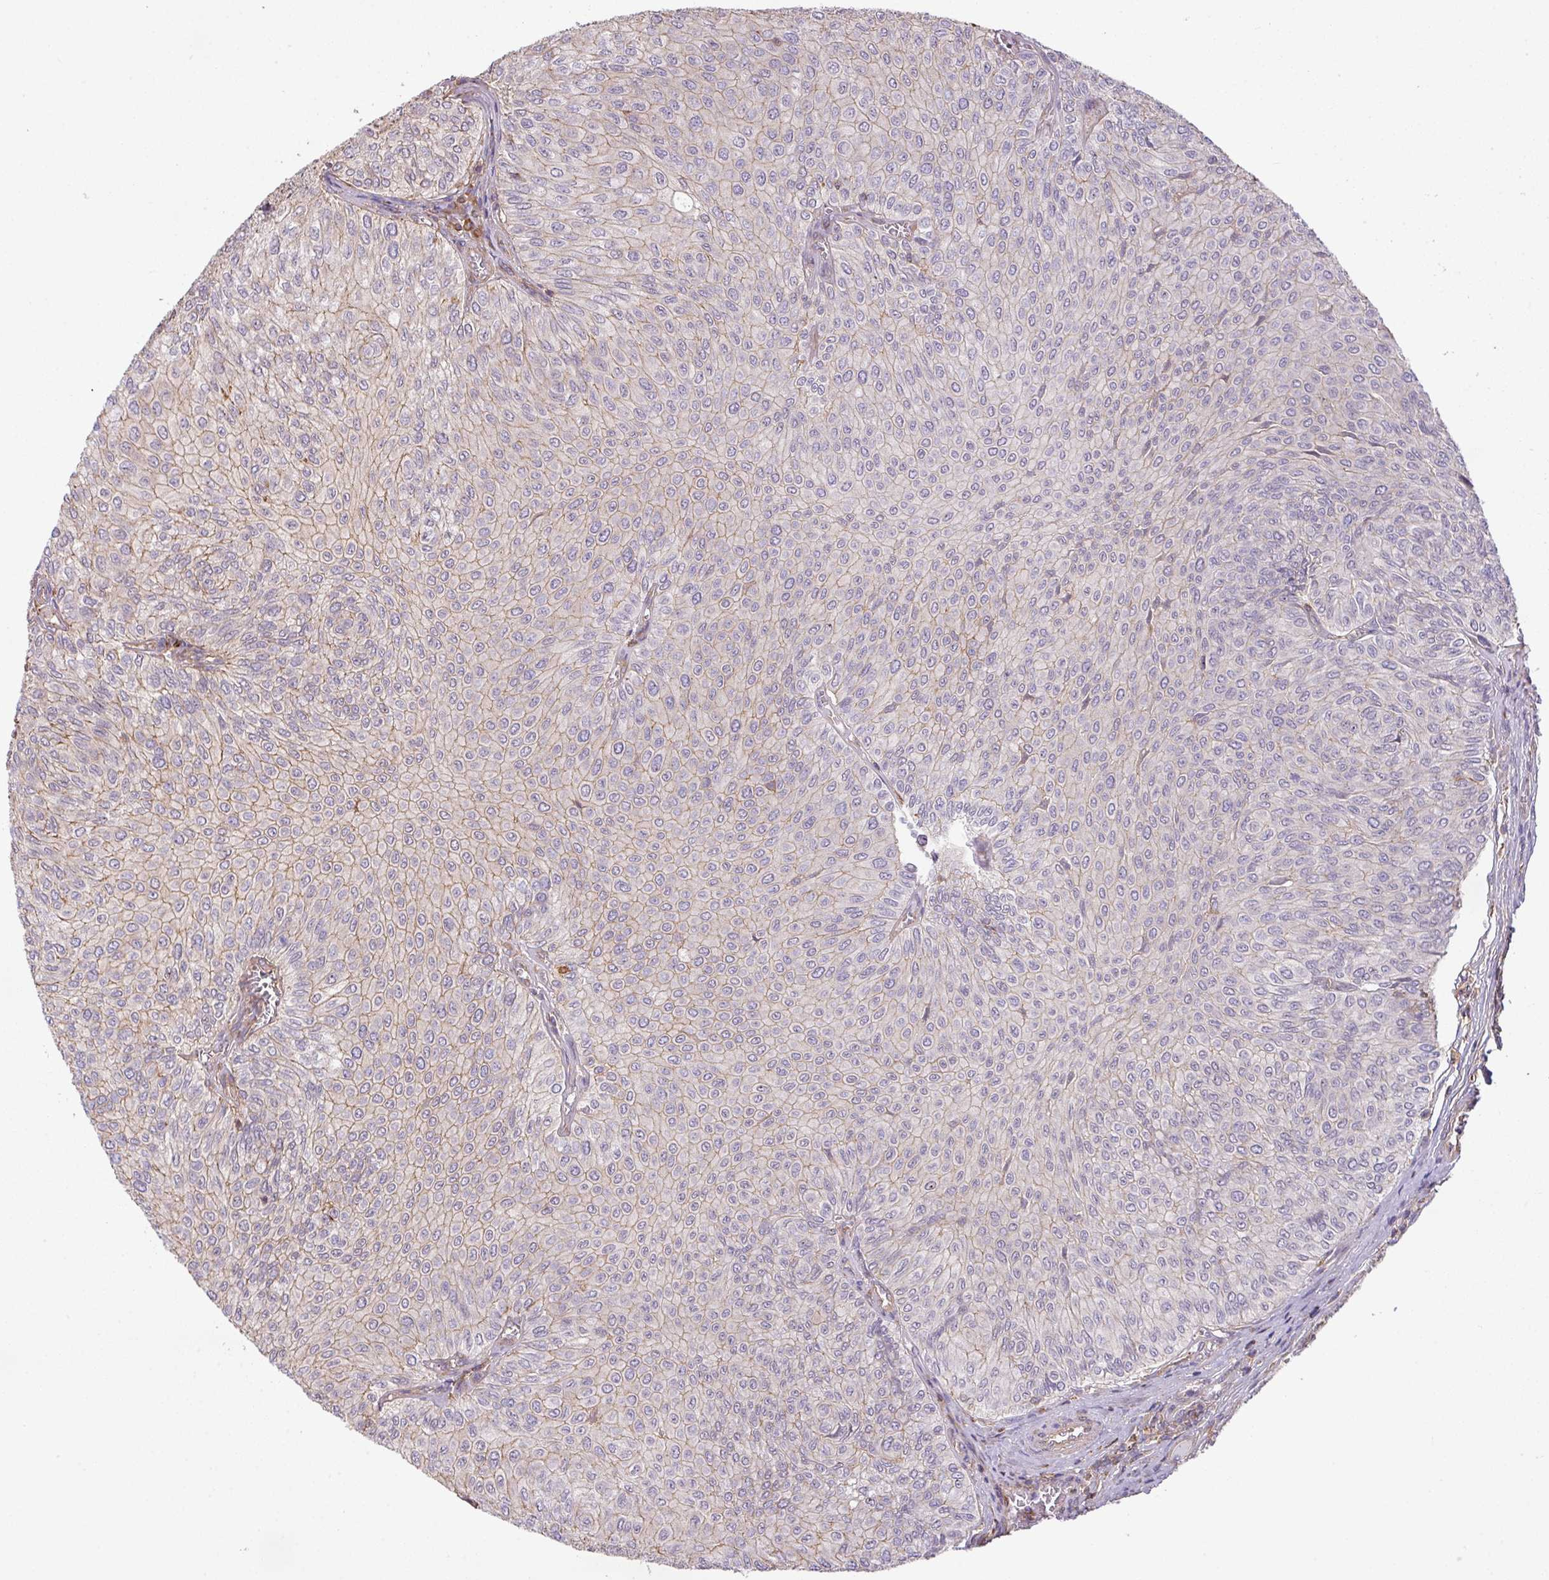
{"staining": {"intensity": "weak", "quantity": "<25%", "location": "cytoplasmic/membranous"}, "tissue": "urothelial cancer", "cell_type": "Tumor cells", "image_type": "cancer", "snomed": [{"axis": "morphology", "description": "Urothelial carcinoma, NOS"}, {"axis": "topography", "description": "Urinary bladder"}], "caption": "IHC histopathology image of neoplastic tissue: human transitional cell carcinoma stained with DAB shows no significant protein expression in tumor cells.", "gene": "LRRC41", "patient": {"sex": "male", "age": 59}}